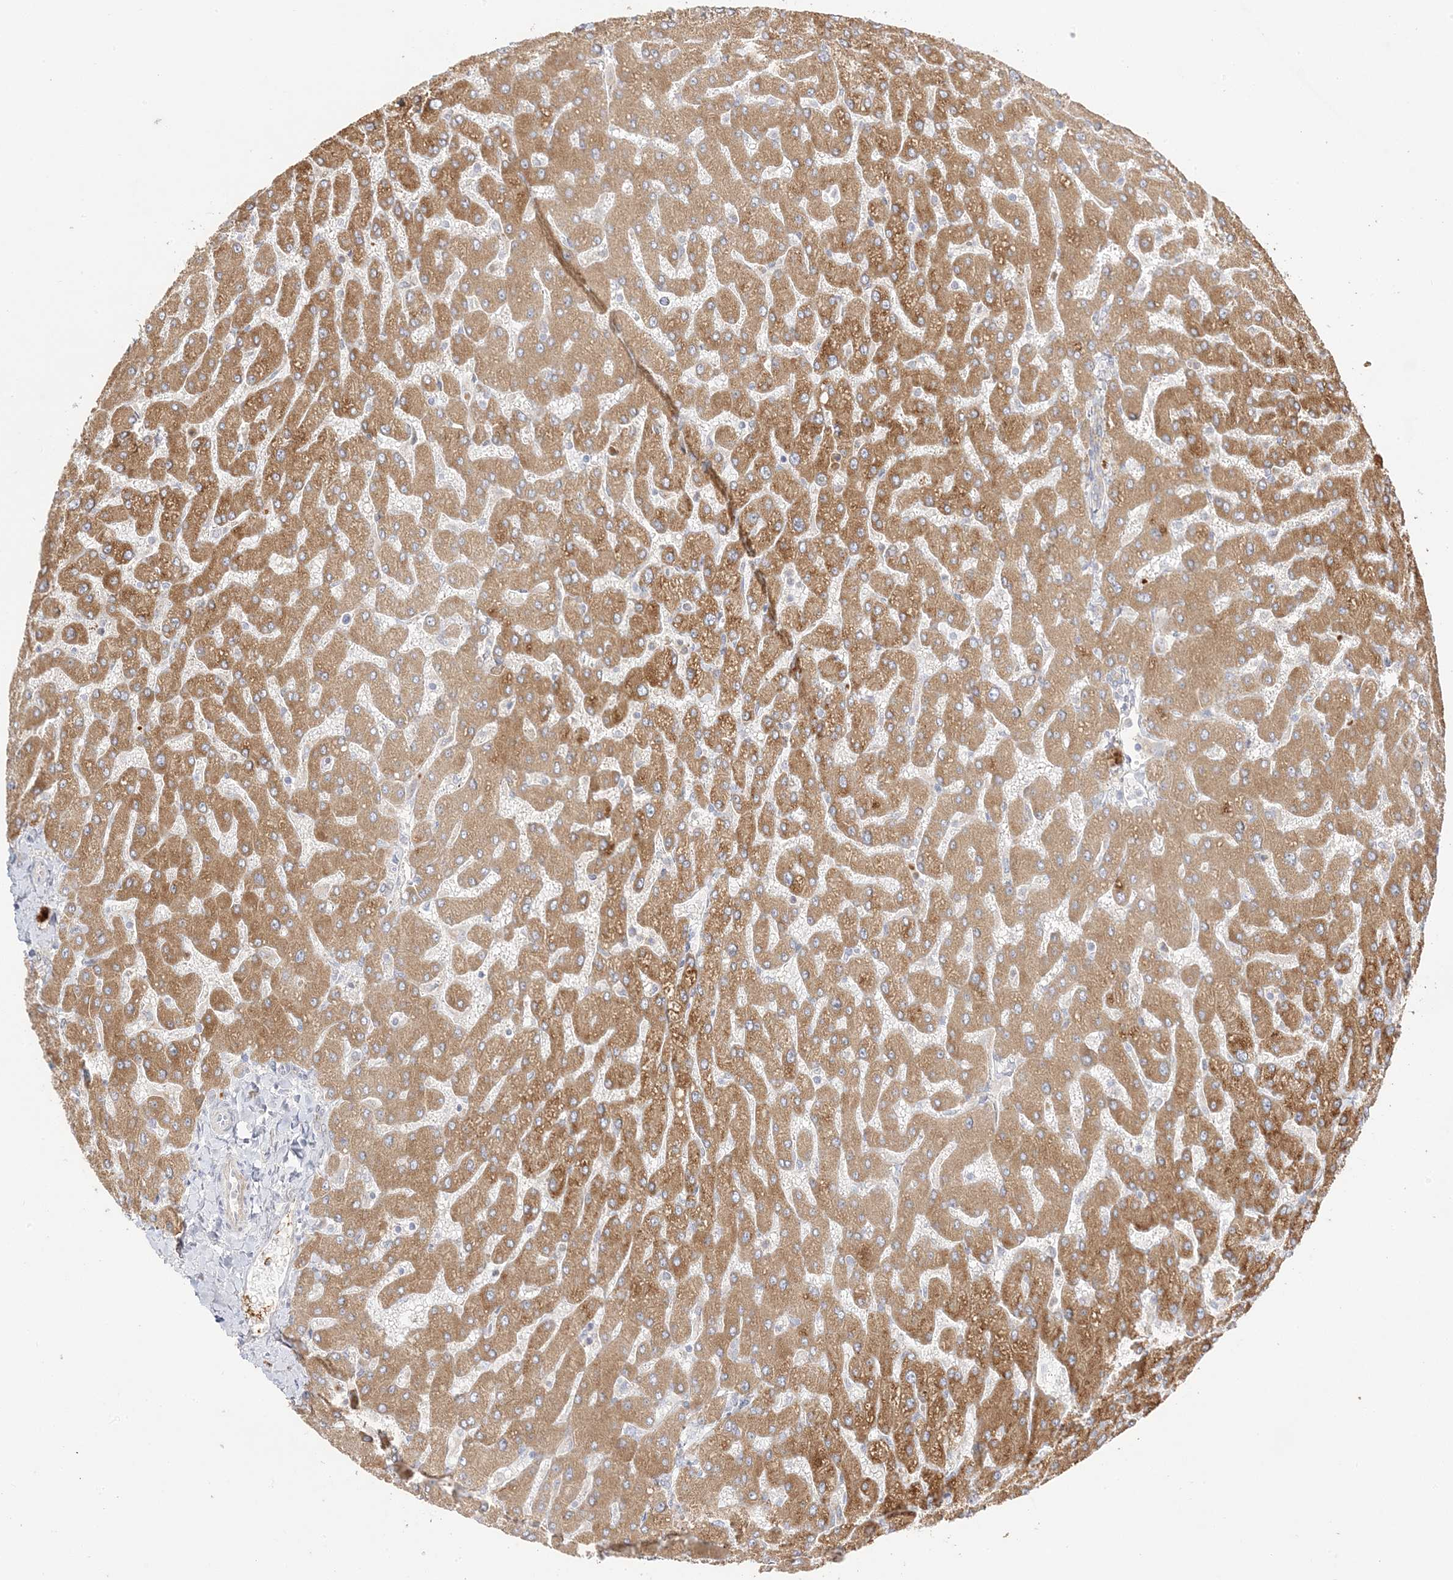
{"staining": {"intensity": "negative", "quantity": "none", "location": "none"}, "tissue": "liver", "cell_type": "Cholangiocytes", "image_type": "normal", "snomed": [{"axis": "morphology", "description": "Normal tissue, NOS"}, {"axis": "topography", "description": "Liver"}], "caption": "The image exhibits no significant staining in cholangiocytes of liver.", "gene": "TRANK1", "patient": {"sex": "male", "age": 55}}